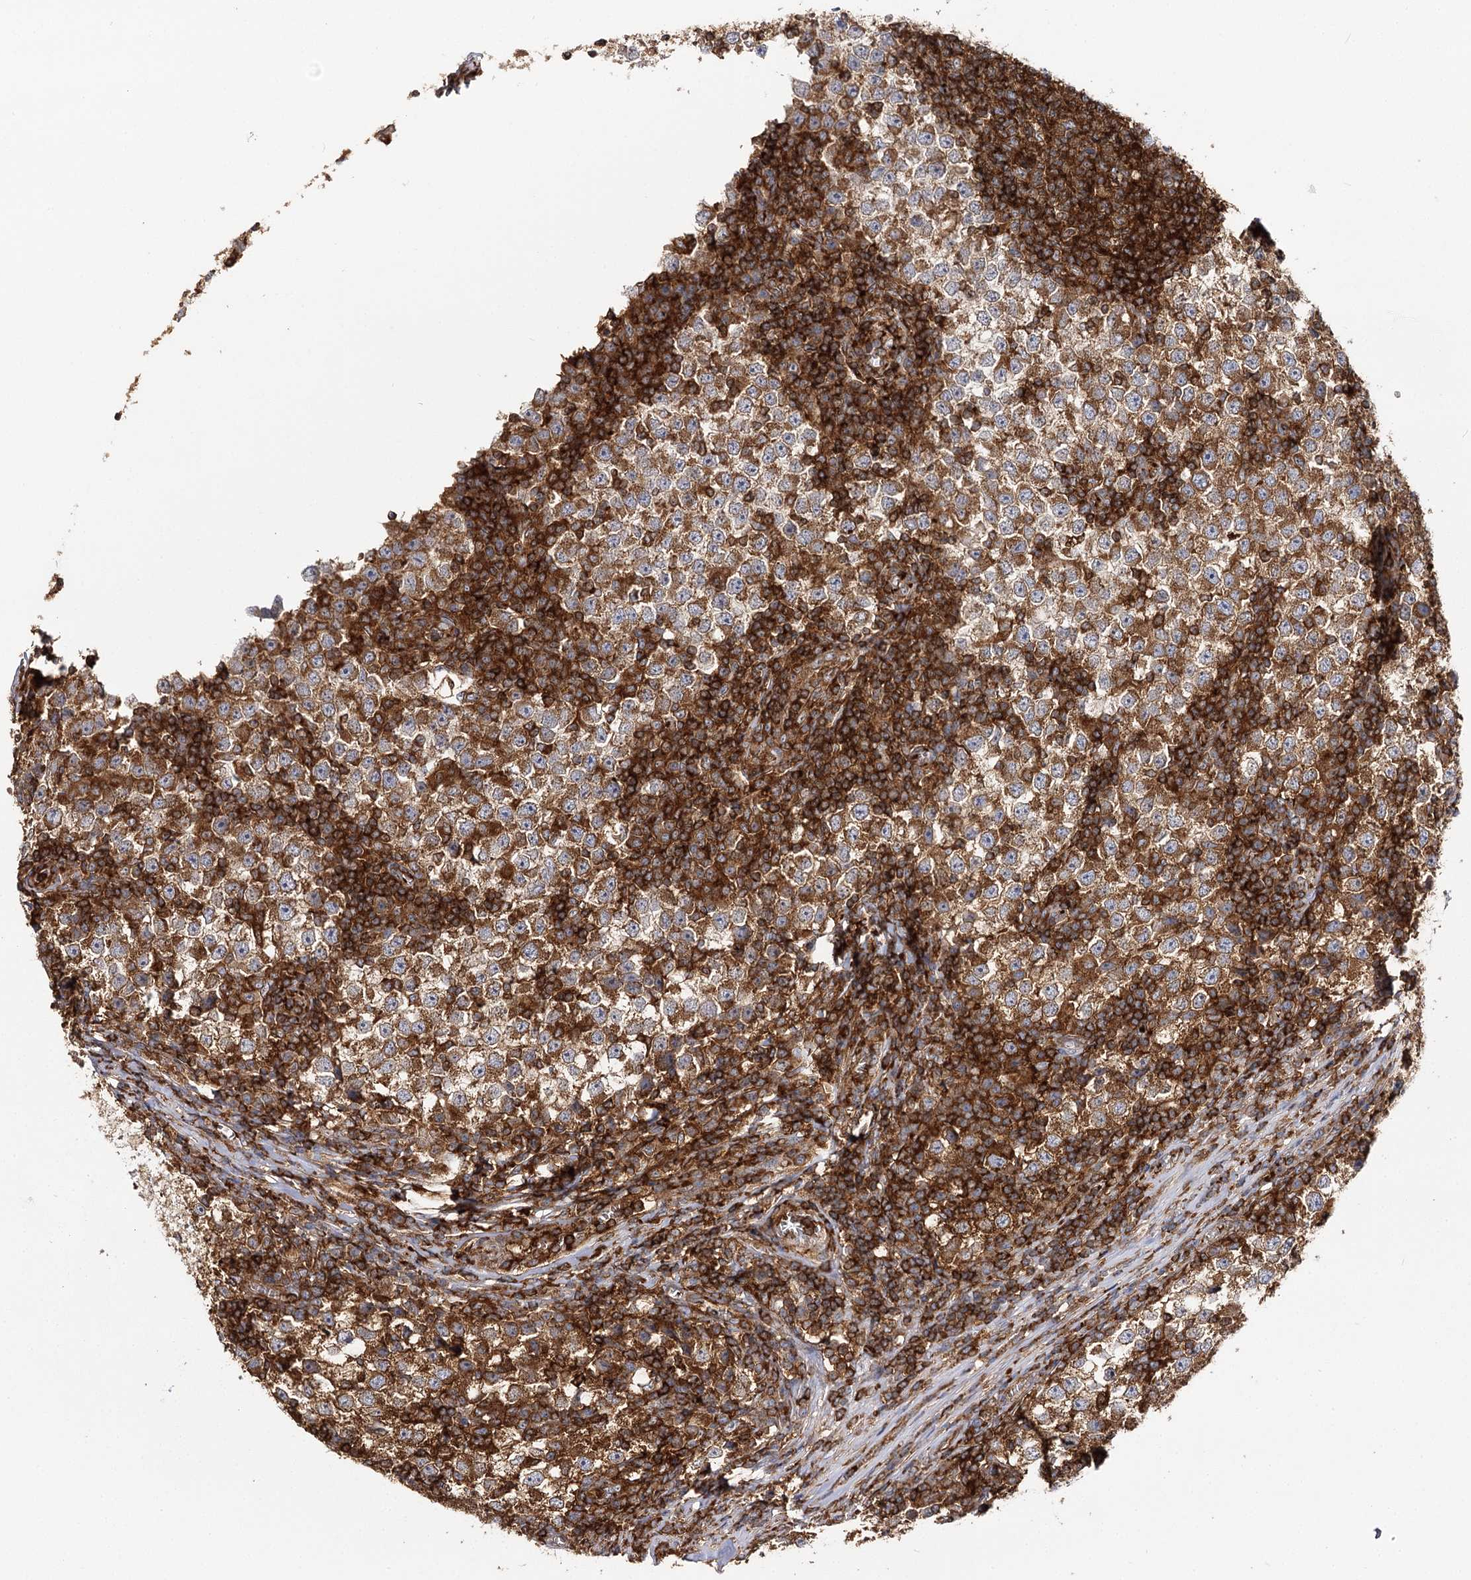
{"staining": {"intensity": "moderate", "quantity": ">75%", "location": "cytoplasmic/membranous"}, "tissue": "testis cancer", "cell_type": "Tumor cells", "image_type": "cancer", "snomed": [{"axis": "morphology", "description": "Seminoma, NOS"}, {"axis": "topography", "description": "Testis"}], "caption": "Moderate cytoplasmic/membranous positivity for a protein is appreciated in about >75% of tumor cells of testis seminoma using immunohistochemistry (IHC).", "gene": "SEC24B", "patient": {"sex": "male", "age": 65}}